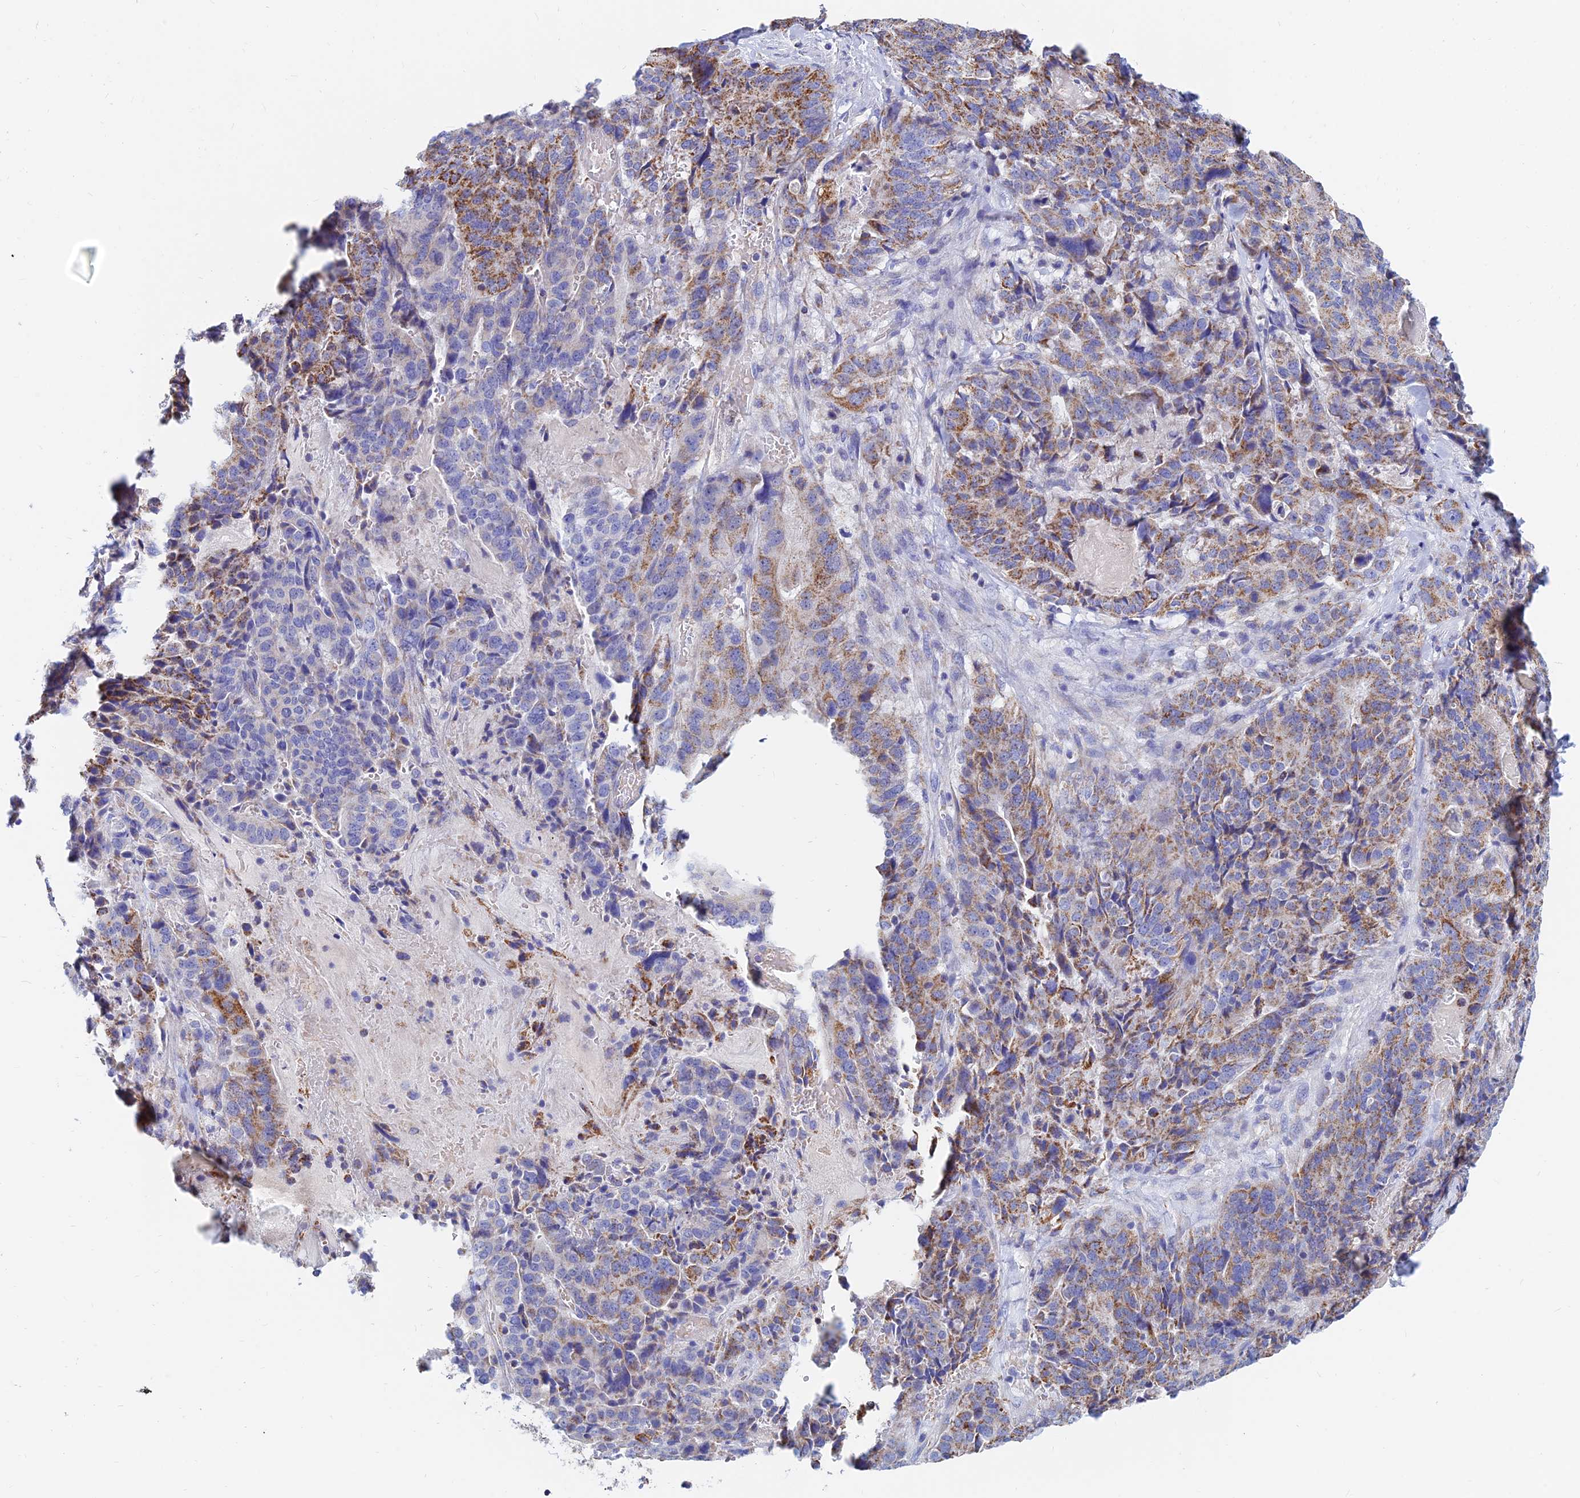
{"staining": {"intensity": "moderate", "quantity": "25%-75%", "location": "cytoplasmic/membranous"}, "tissue": "stomach cancer", "cell_type": "Tumor cells", "image_type": "cancer", "snomed": [{"axis": "morphology", "description": "Adenocarcinoma, NOS"}, {"axis": "topography", "description": "Stomach"}], "caption": "Tumor cells show moderate cytoplasmic/membranous expression in about 25%-75% of cells in stomach cancer.", "gene": "MGST1", "patient": {"sex": "male", "age": 48}}